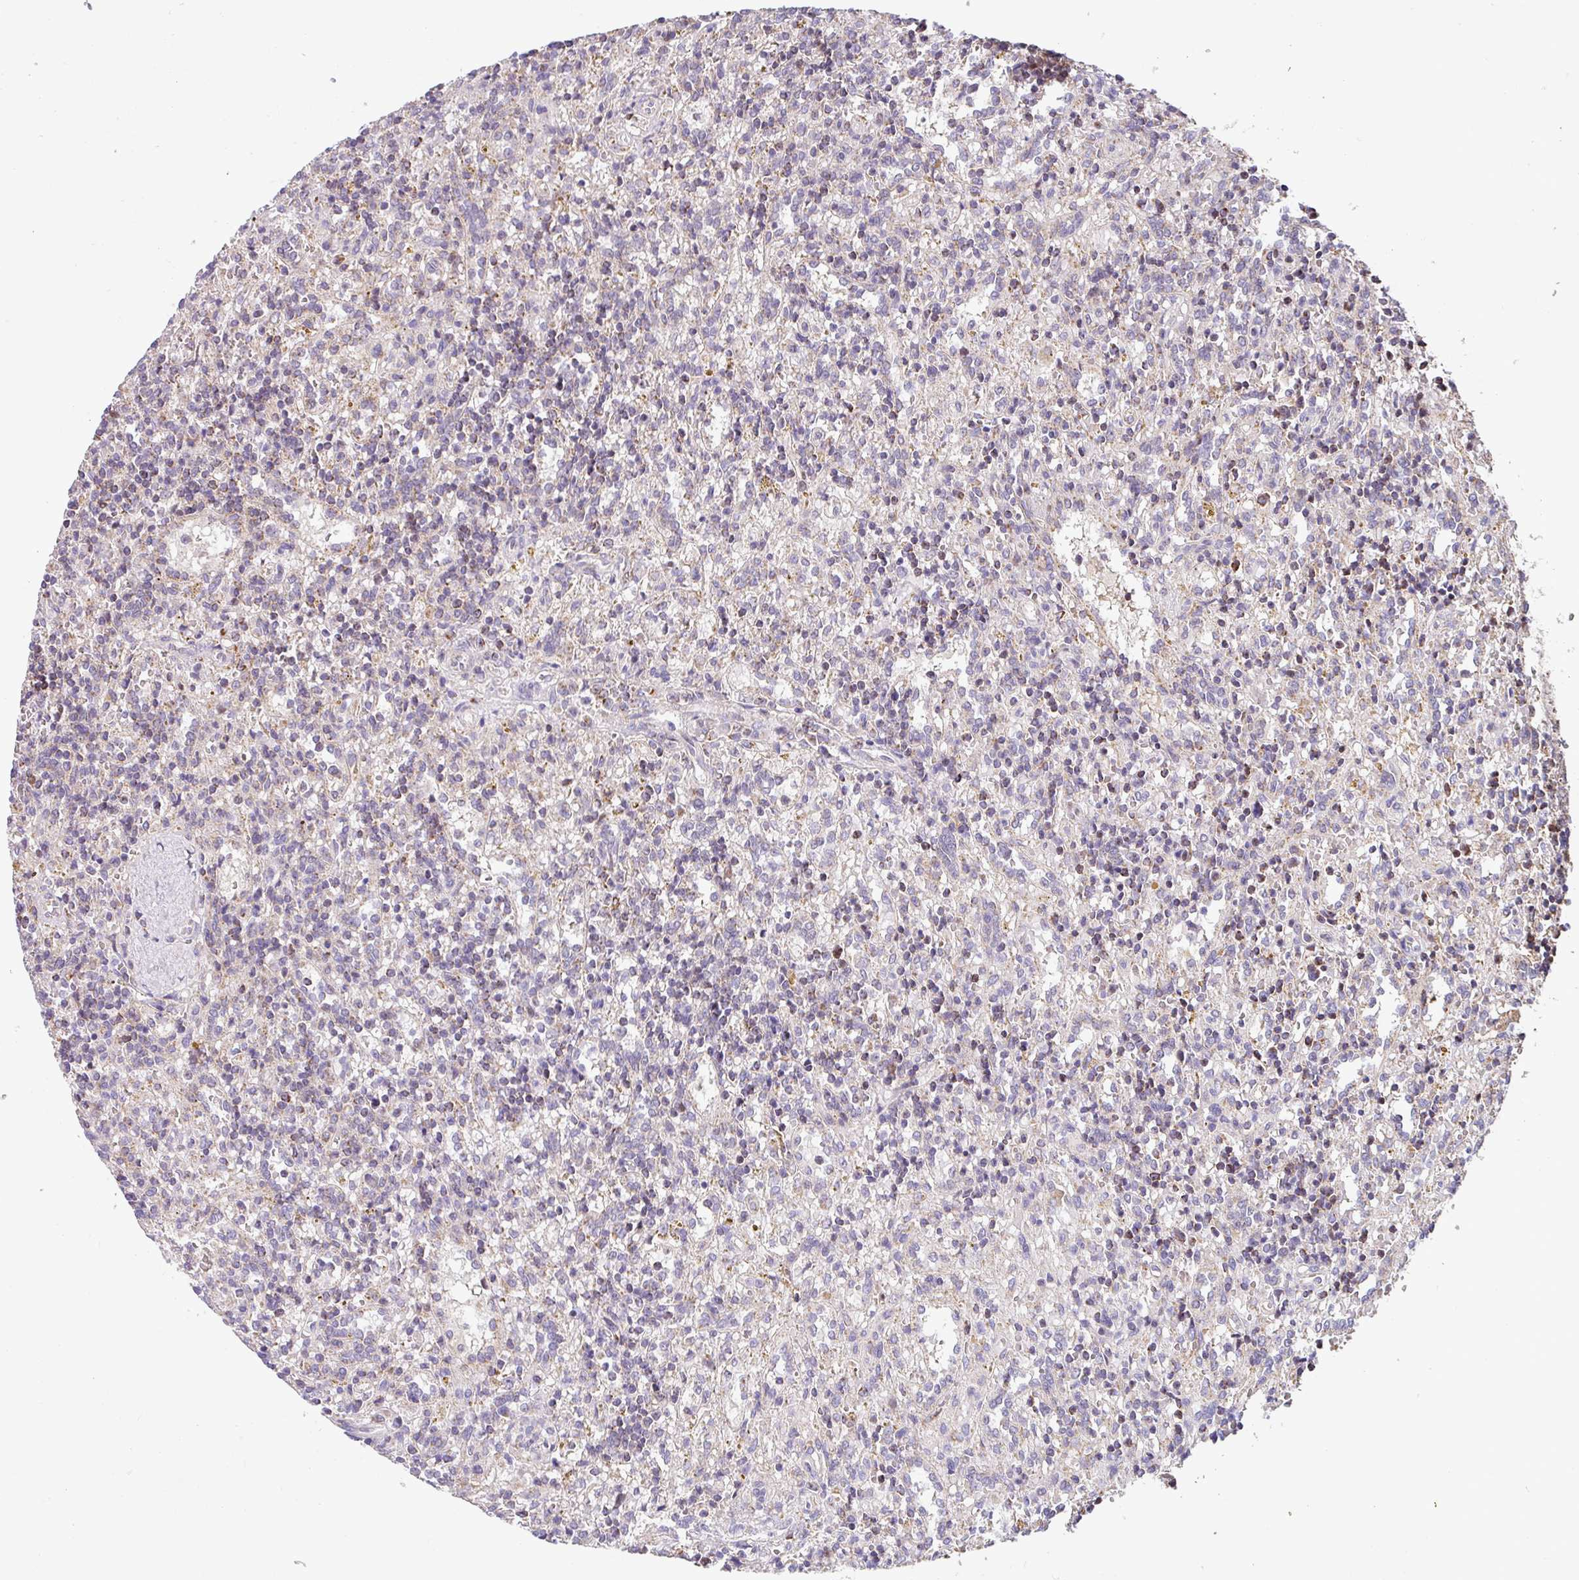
{"staining": {"intensity": "negative", "quantity": "none", "location": "none"}, "tissue": "lymphoma", "cell_type": "Tumor cells", "image_type": "cancer", "snomed": [{"axis": "morphology", "description": "Malignant lymphoma, non-Hodgkin's type, Low grade"}, {"axis": "topography", "description": "Spleen"}], "caption": "A micrograph of human malignant lymphoma, non-Hodgkin's type (low-grade) is negative for staining in tumor cells. (Immunohistochemistry (ihc), brightfield microscopy, high magnification).", "gene": "SARS2", "patient": {"sex": "male", "age": 67}}